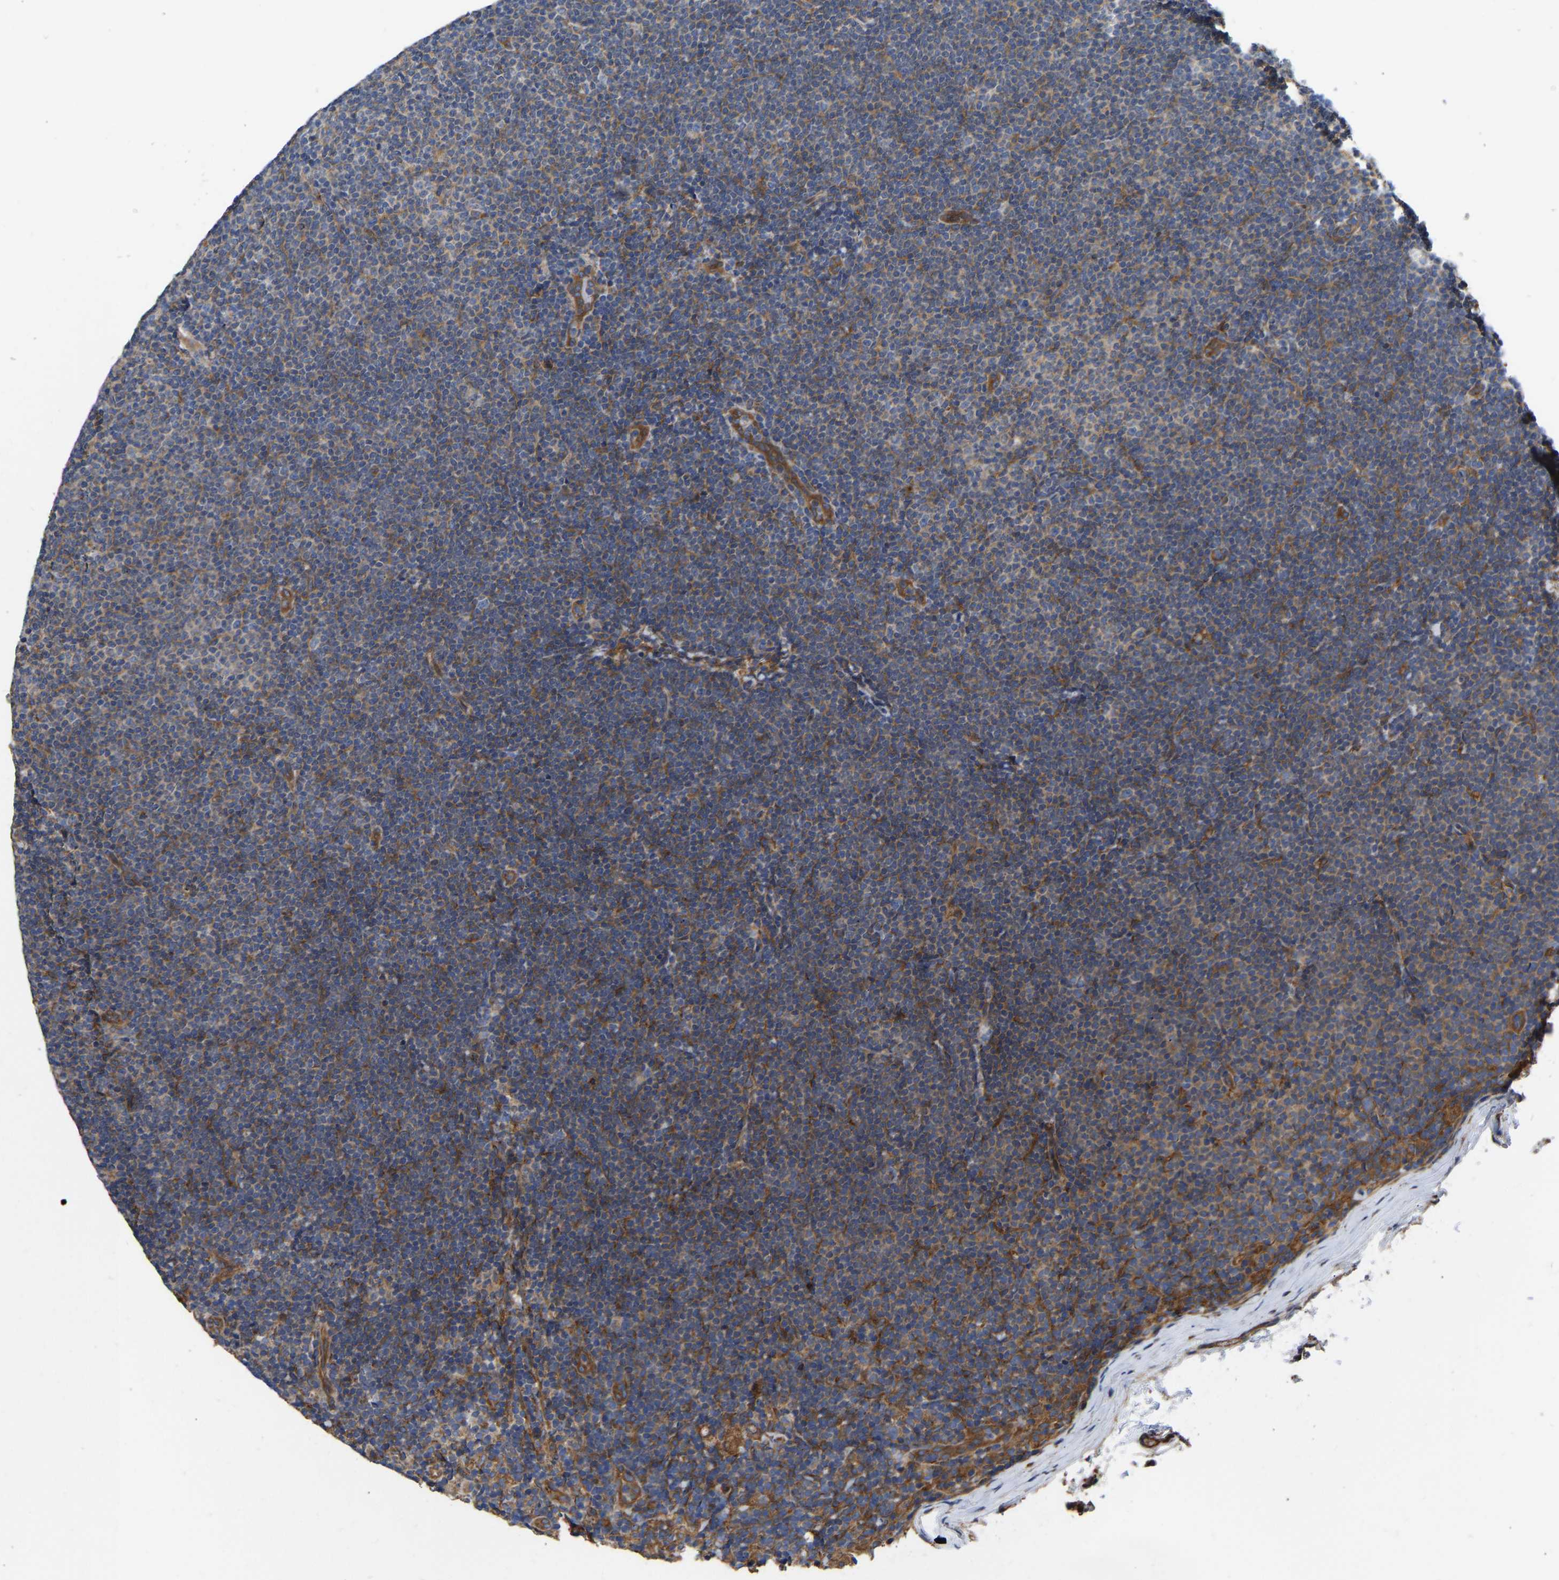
{"staining": {"intensity": "moderate", "quantity": "<25%", "location": "cytoplasmic/membranous"}, "tissue": "lymphoma", "cell_type": "Tumor cells", "image_type": "cancer", "snomed": [{"axis": "morphology", "description": "Malignant lymphoma, non-Hodgkin's type, Low grade"}, {"axis": "topography", "description": "Lymph node"}], "caption": "A brown stain labels moderate cytoplasmic/membranous expression of a protein in human malignant lymphoma, non-Hodgkin's type (low-grade) tumor cells. The staining is performed using DAB (3,3'-diaminobenzidine) brown chromogen to label protein expression. The nuclei are counter-stained blue using hematoxylin.", "gene": "FLNB", "patient": {"sex": "female", "age": 53}}